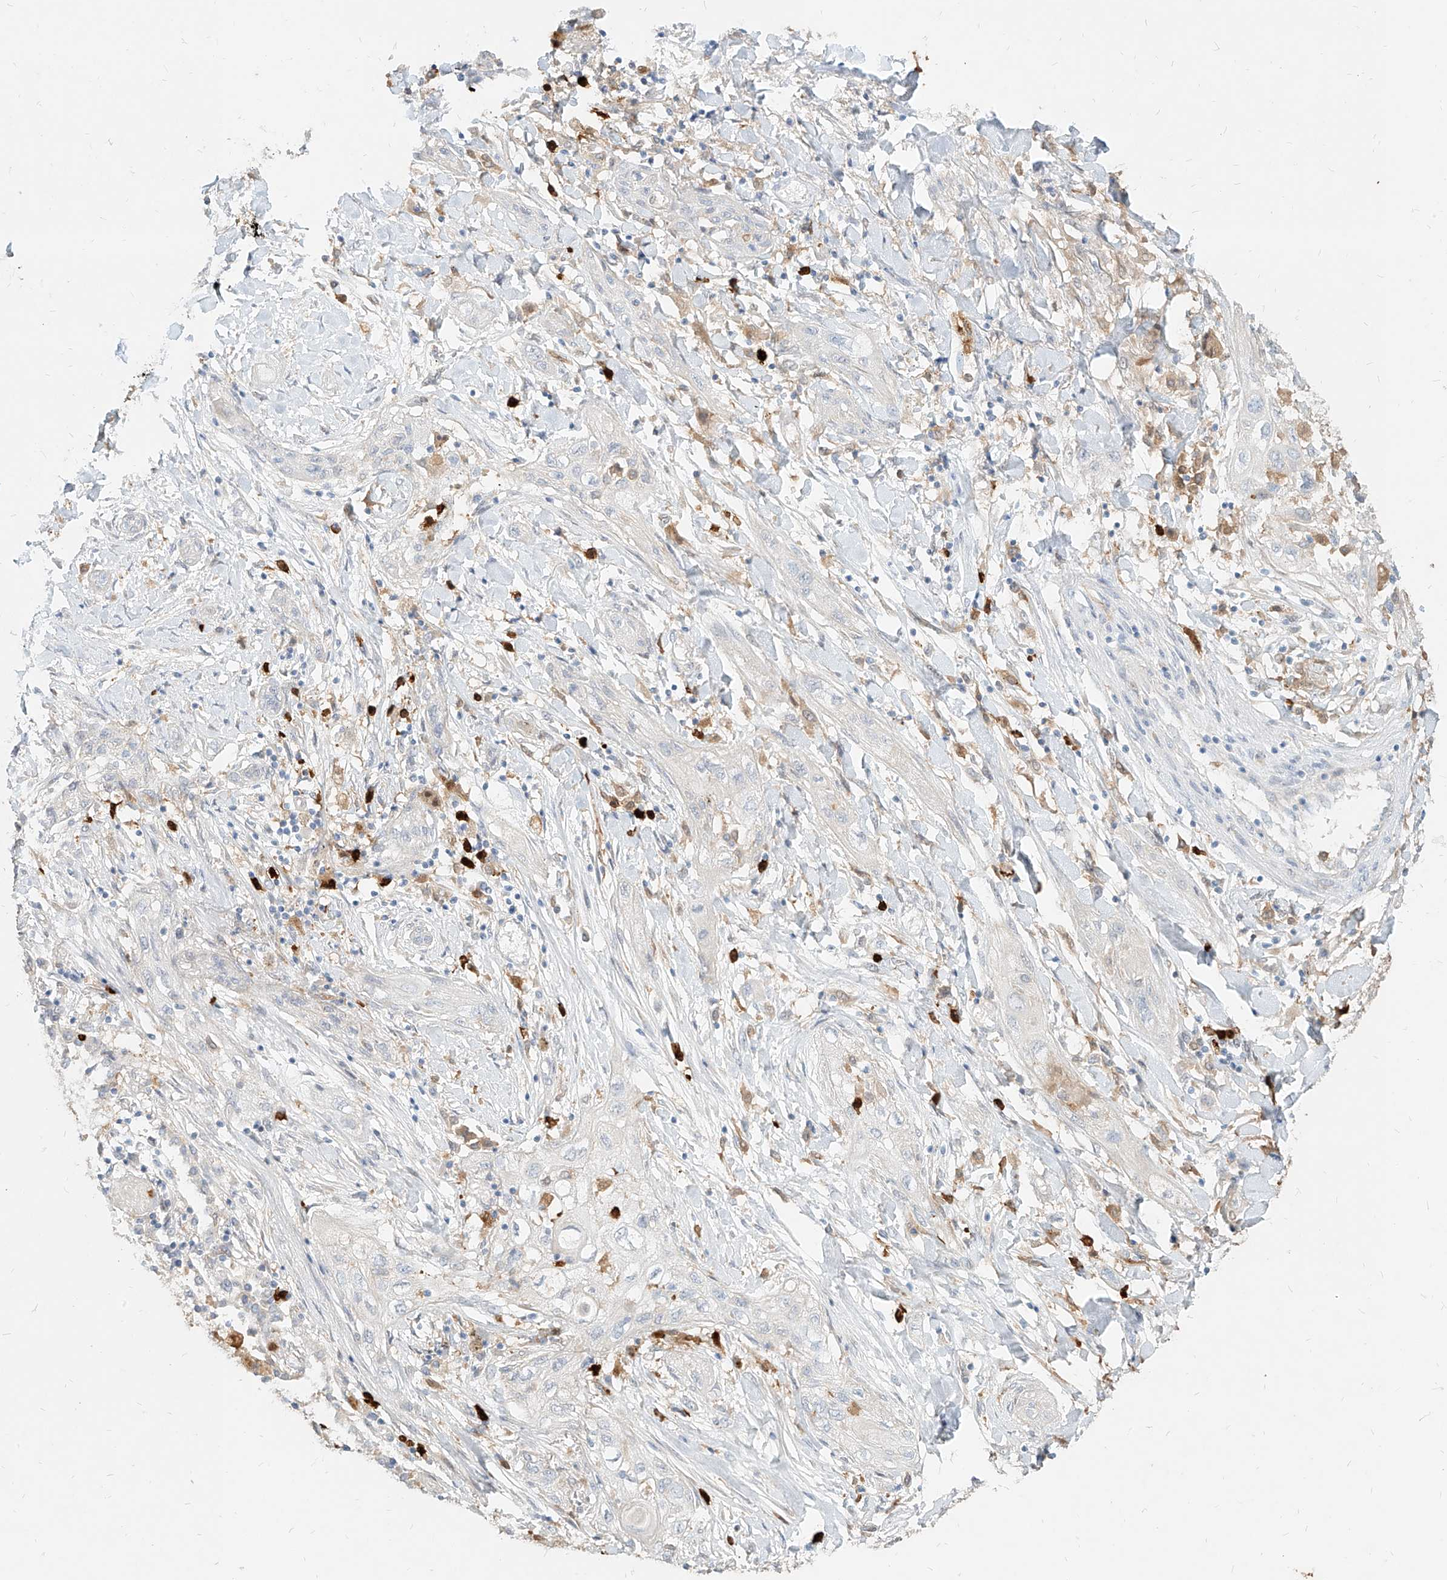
{"staining": {"intensity": "negative", "quantity": "none", "location": "none"}, "tissue": "lung cancer", "cell_type": "Tumor cells", "image_type": "cancer", "snomed": [{"axis": "morphology", "description": "Squamous cell carcinoma, NOS"}, {"axis": "topography", "description": "Lung"}], "caption": "The immunohistochemistry (IHC) micrograph has no significant staining in tumor cells of lung squamous cell carcinoma tissue.", "gene": "PGD", "patient": {"sex": "female", "age": 47}}